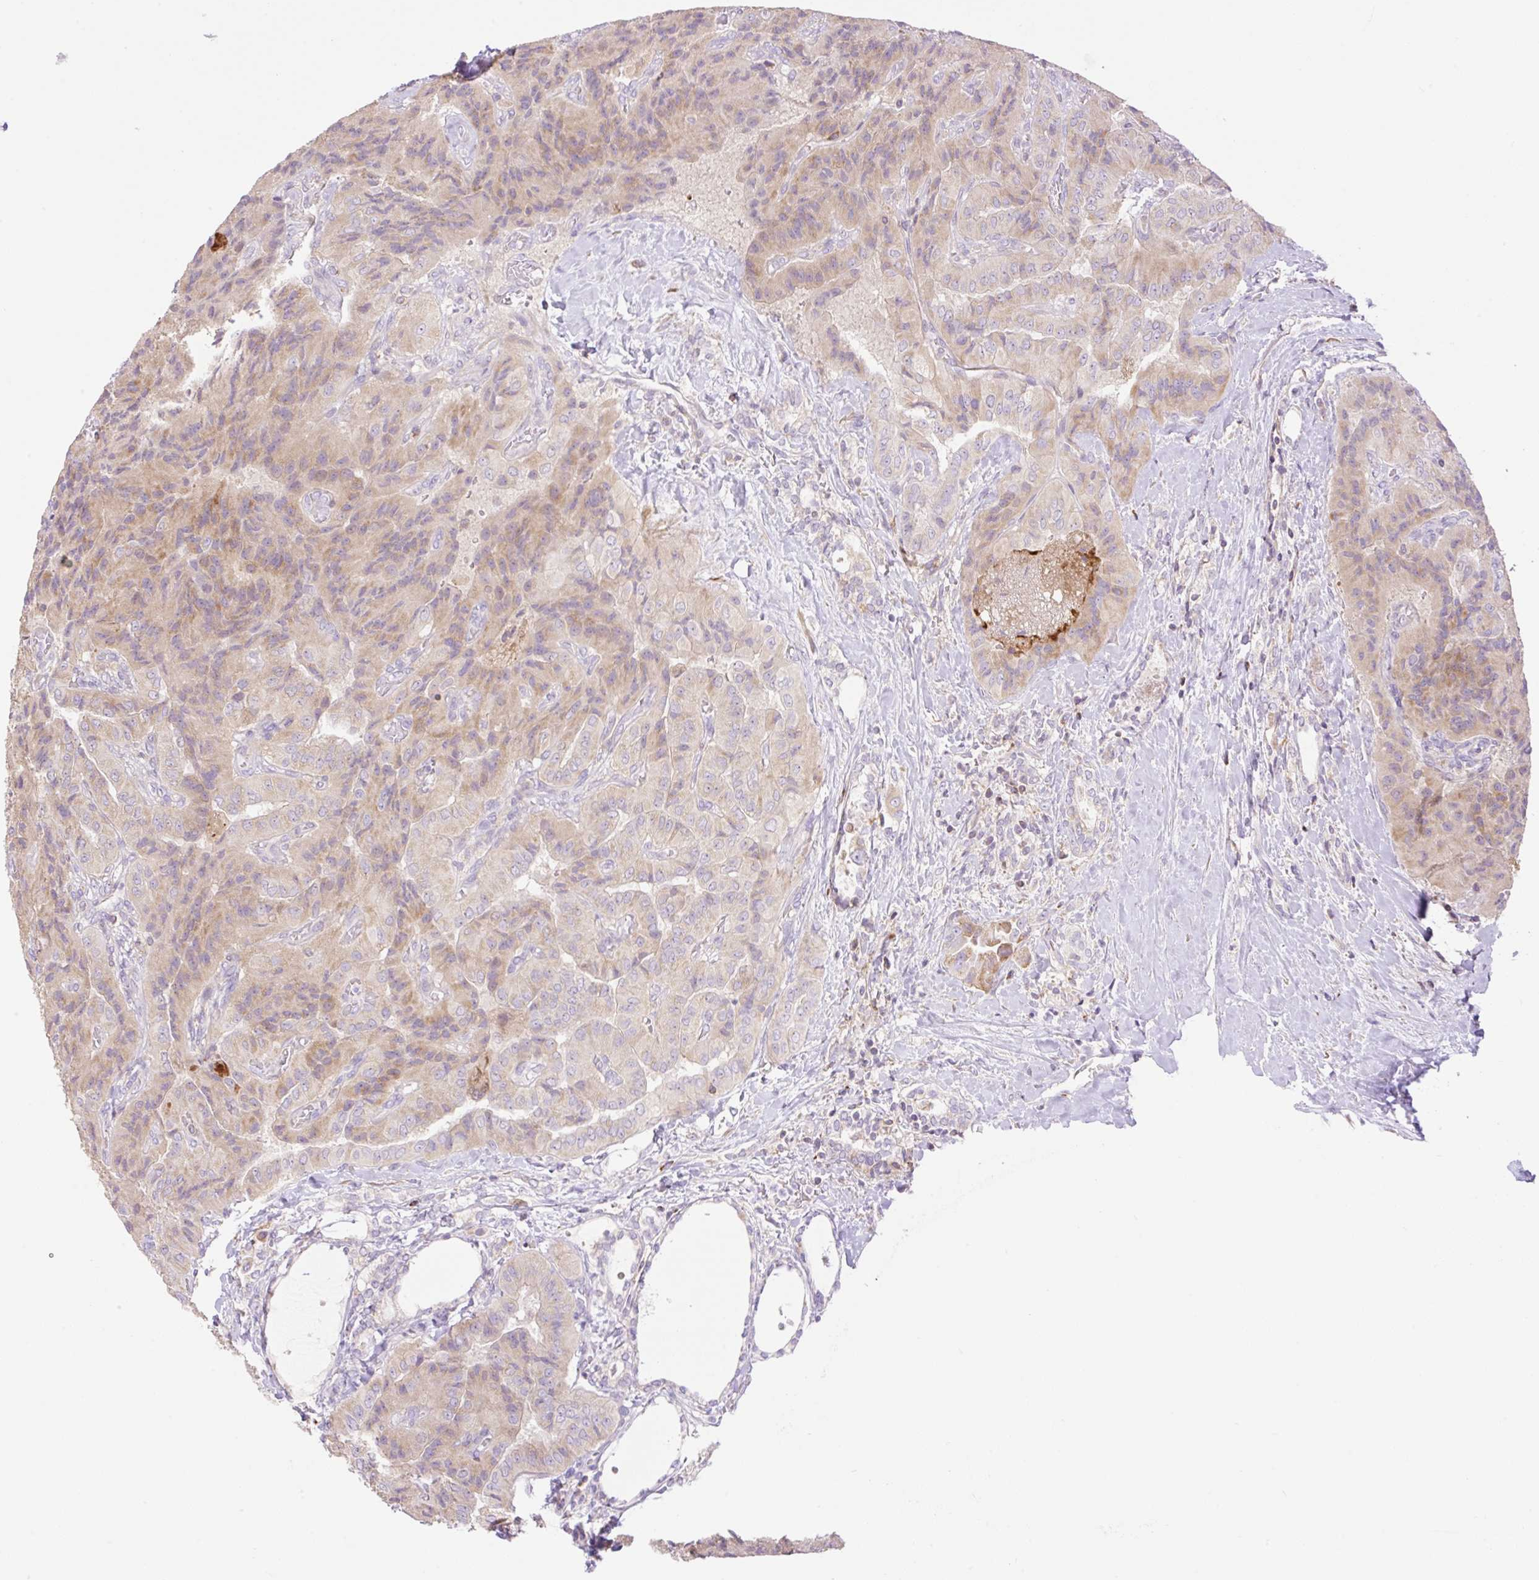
{"staining": {"intensity": "weak", "quantity": "25%-75%", "location": "cytoplasmic/membranous"}, "tissue": "thyroid cancer", "cell_type": "Tumor cells", "image_type": "cancer", "snomed": [{"axis": "morphology", "description": "Normal tissue, NOS"}, {"axis": "morphology", "description": "Papillary adenocarcinoma, NOS"}, {"axis": "topography", "description": "Thyroid gland"}], "caption": "This is a photomicrograph of immunohistochemistry staining of thyroid cancer (papillary adenocarcinoma), which shows weak positivity in the cytoplasmic/membranous of tumor cells.", "gene": "VPS25", "patient": {"sex": "female", "age": 59}}